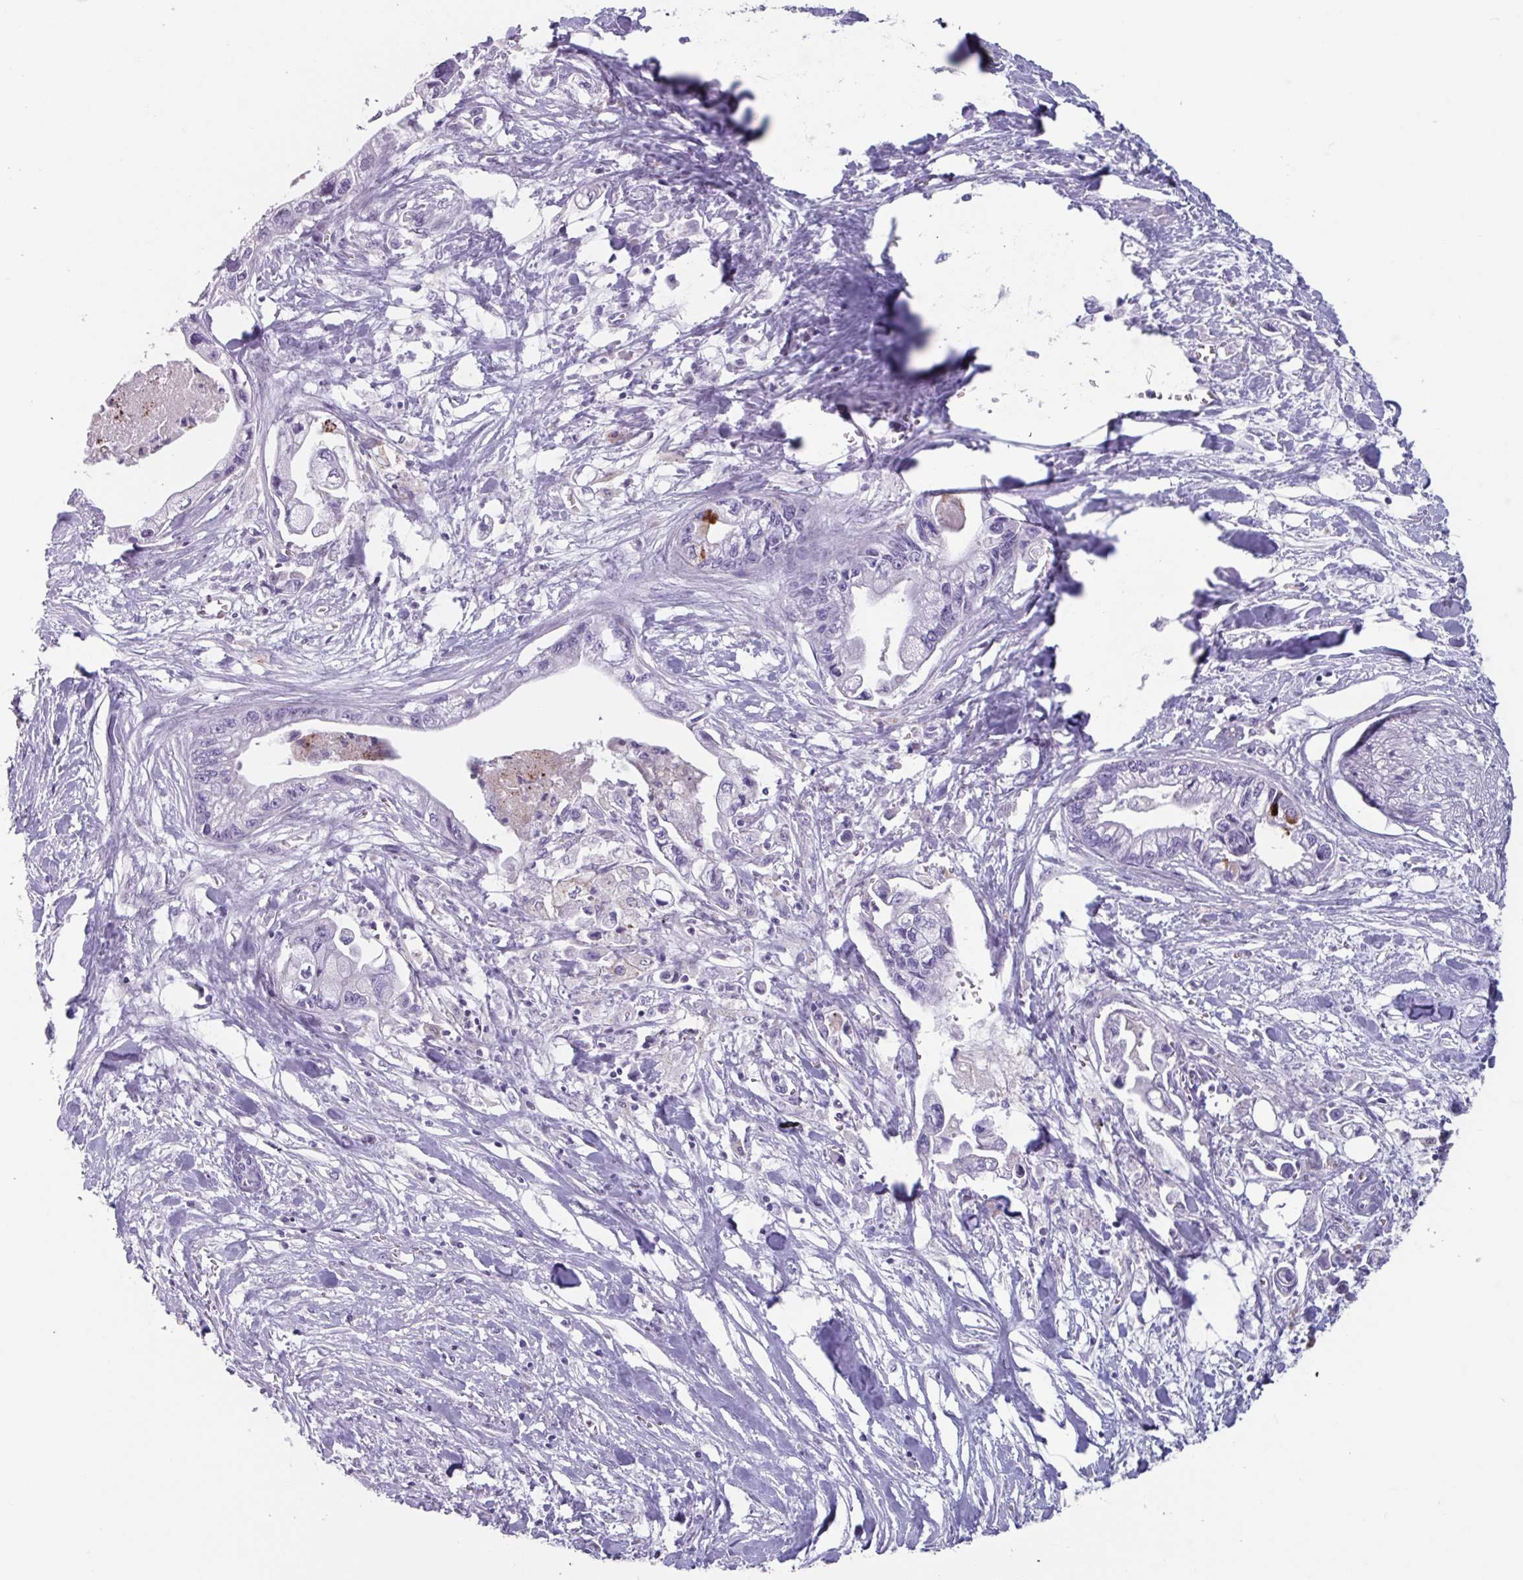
{"staining": {"intensity": "negative", "quantity": "none", "location": "none"}, "tissue": "pancreatic cancer", "cell_type": "Tumor cells", "image_type": "cancer", "snomed": [{"axis": "morphology", "description": "Adenocarcinoma, NOS"}, {"axis": "topography", "description": "Pancreas"}], "caption": "This is an immunohistochemistry micrograph of adenocarcinoma (pancreatic). There is no staining in tumor cells.", "gene": "OR2T10", "patient": {"sex": "male", "age": 61}}